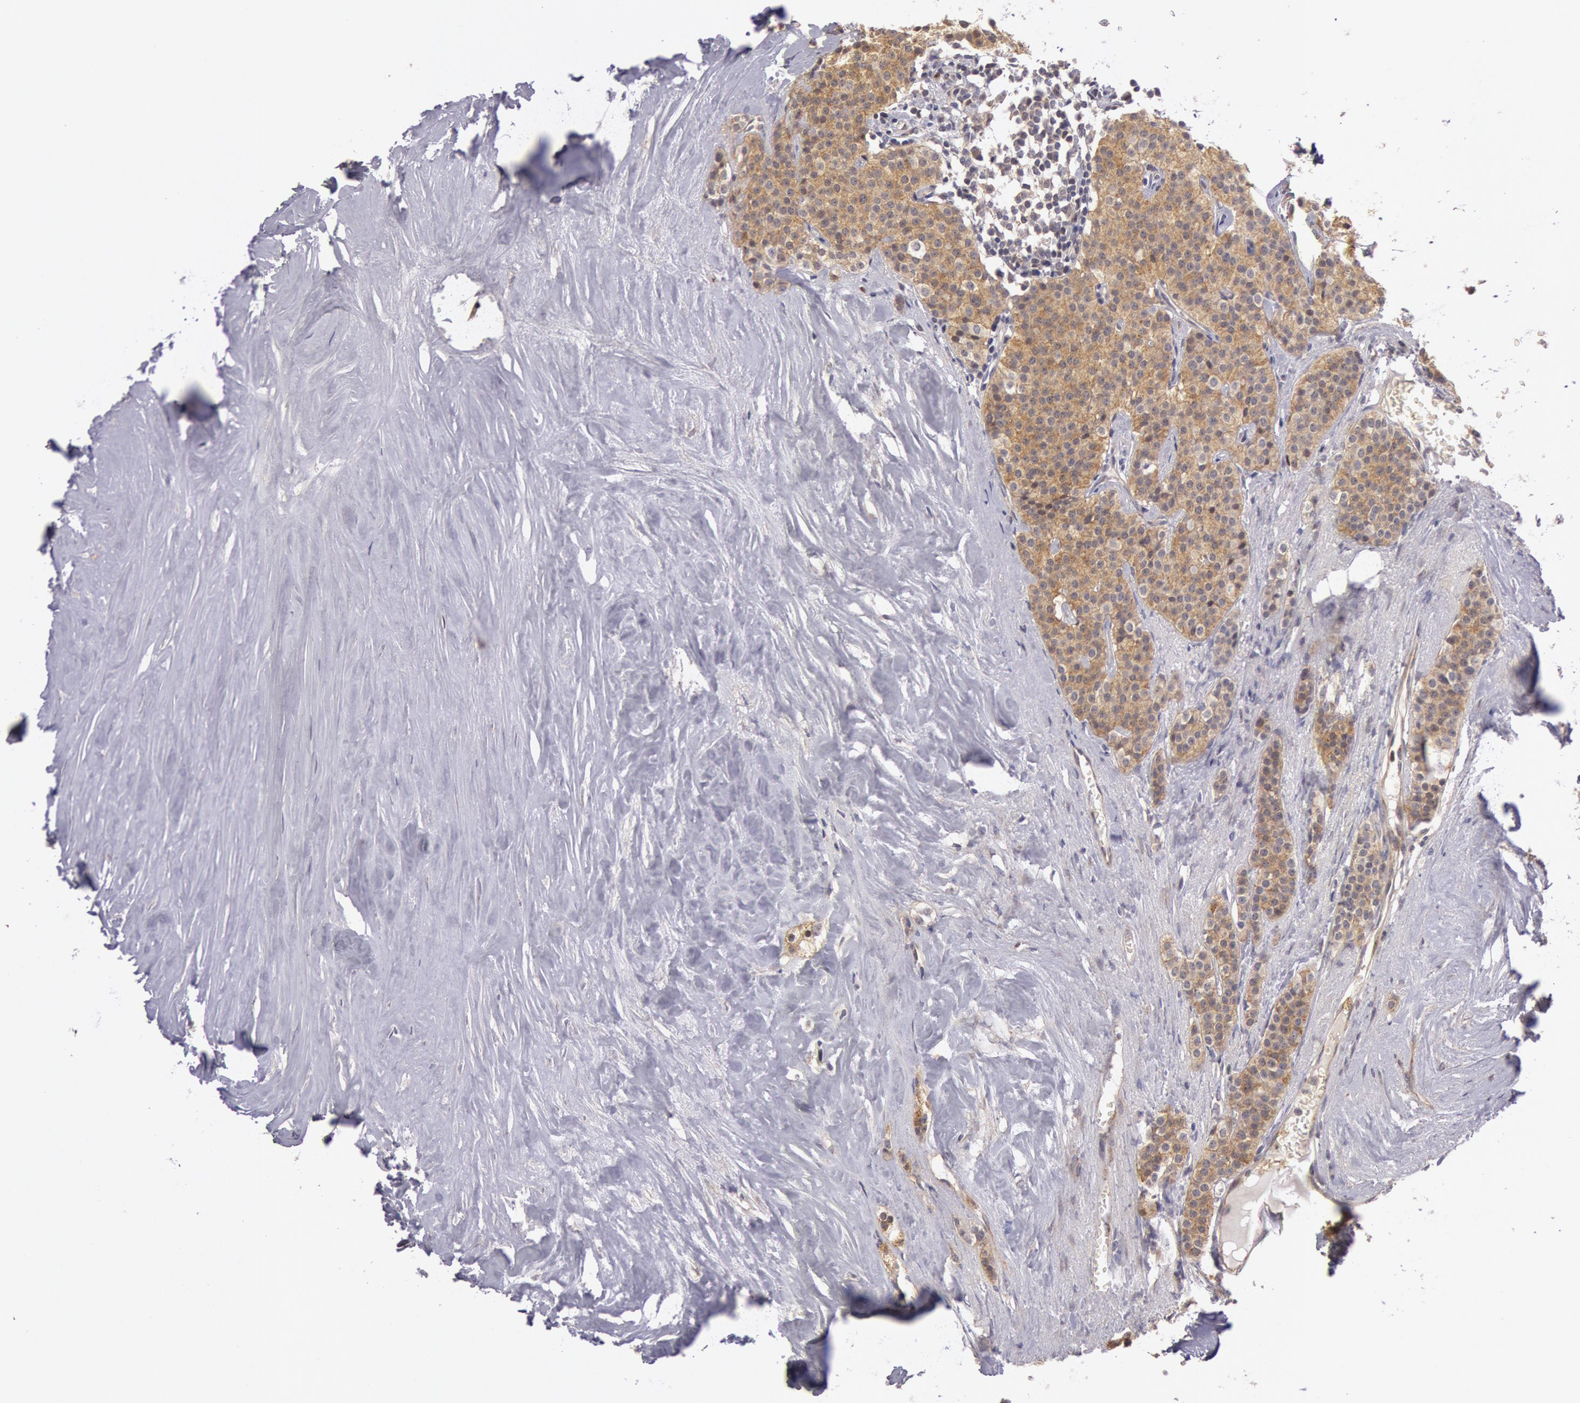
{"staining": {"intensity": "weak", "quantity": ">75%", "location": "cytoplasmic/membranous"}, "tissue": "carcinoid", "cell_type": "Tumor cells", "image_type": "cancer", "snomed": [{"axis": "morphology", "description": "Carcinoid, malignant, NOS"}, {"axis": "topography", "description": "Small intestine"}], "caption": "Weak cytoplasmic/membranous positivity for a protein is present in about >75% of tumor cells of carcinoid (malignant) using immunohistochemistry (IHC).", "gene": "AMOTL1", "patient": {"sex": "male", "age": 63}}